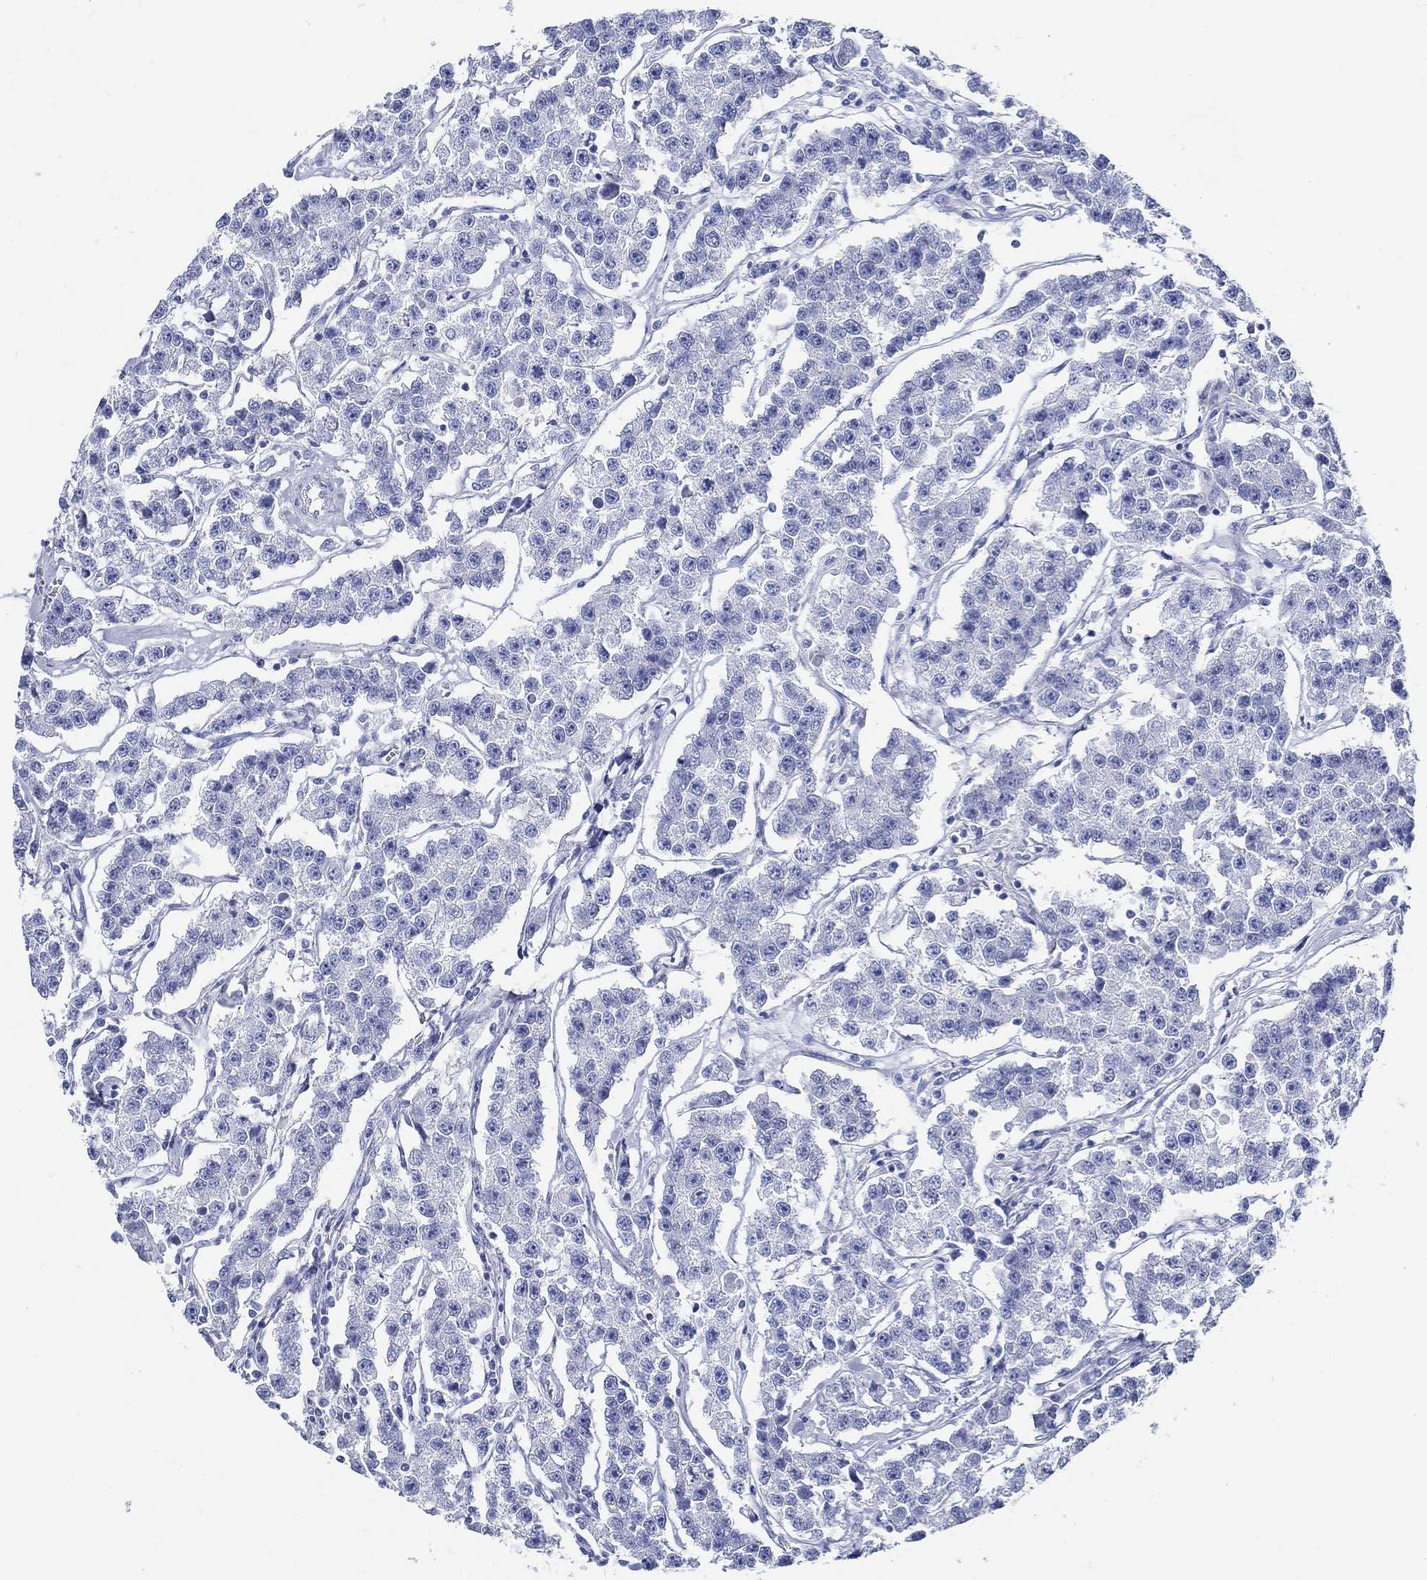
{"staining": {"intensity": "negative", "quantity": "none", "location": "none"}, "tissue": "testis cancer", "cell_type": "Tumor cells", "image_type": "cancer", "snomed": [{"axis": "morphology", "description": "Seminoma, NOS"}, {"axis": "topography", "description": "Testis"}], "caption": "There is no significant staining in tumor cells of testis seminoma. The staining was performed using DAB (3,3'-diaminobenzidine) to visualize the protein expression in brown, while the nuclei were stained in blue with hematoxylin (Magnification: 20x).", "gene": "RD3L", "patient": {"sex": "male", "age": 59}}